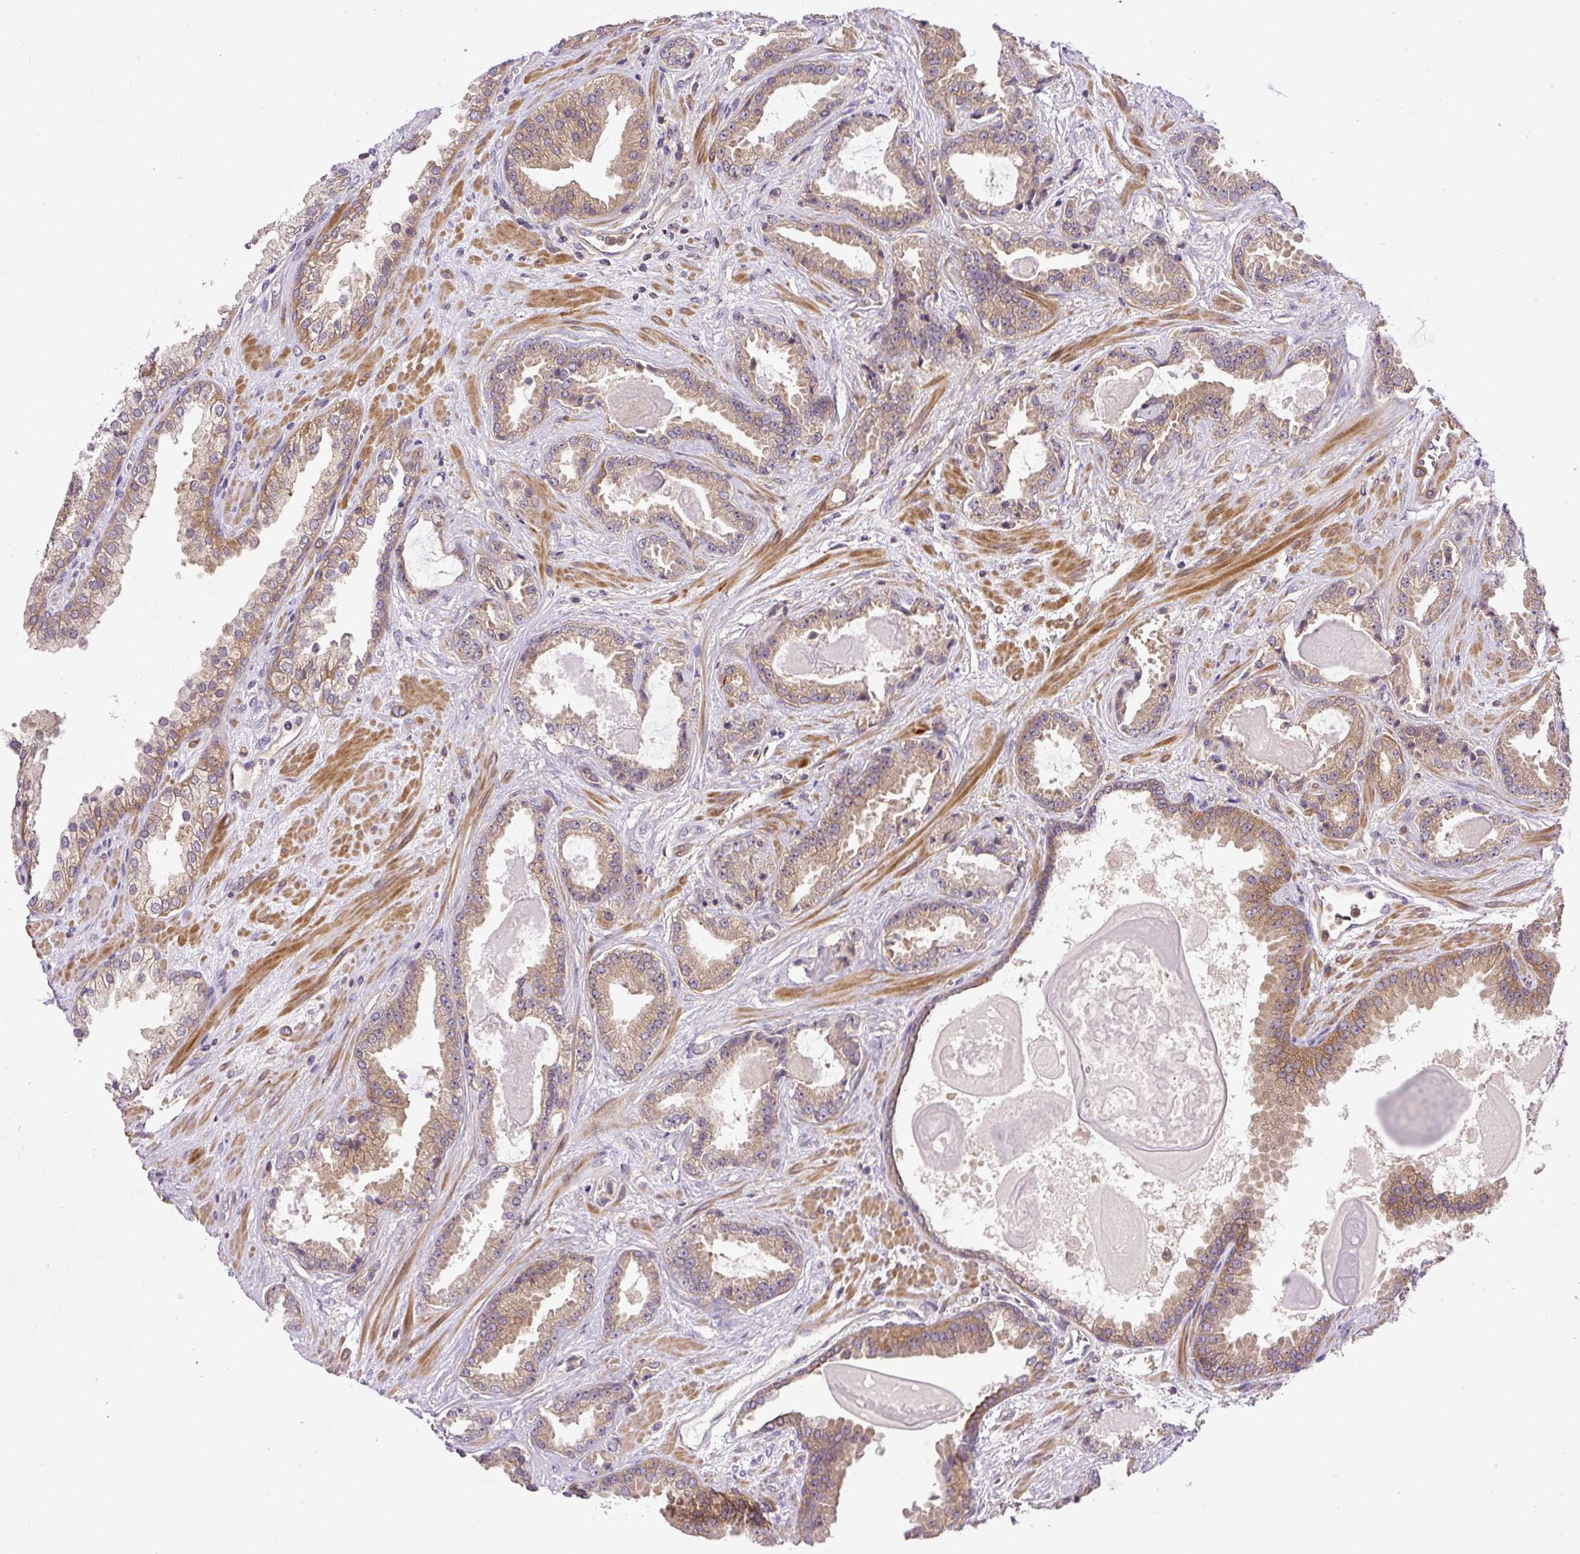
{"staining": {"intensity": "weak", "quantity": ">75%", "location": "cytoplasmic/membranous"}, "tissue": "prostate cancer", "cell_type": "Tumor cells", "image_type": "cancer", "snomed": [{"axis": "morphology", "description": "Adenocarcinoma, Low grade"}, {"axis": "topography", "description": "Prostate"}], "caption": "Immunohistochemical staining of prostate cancer reveals weak cytoplasmic/membranous protein staining in about >75% of tumor cells. The protein of interest is shown in brown color, while the nuclei are stained blue.", "gene": "CCDC28A", "patient": {"sex": "male", "age": 62}}